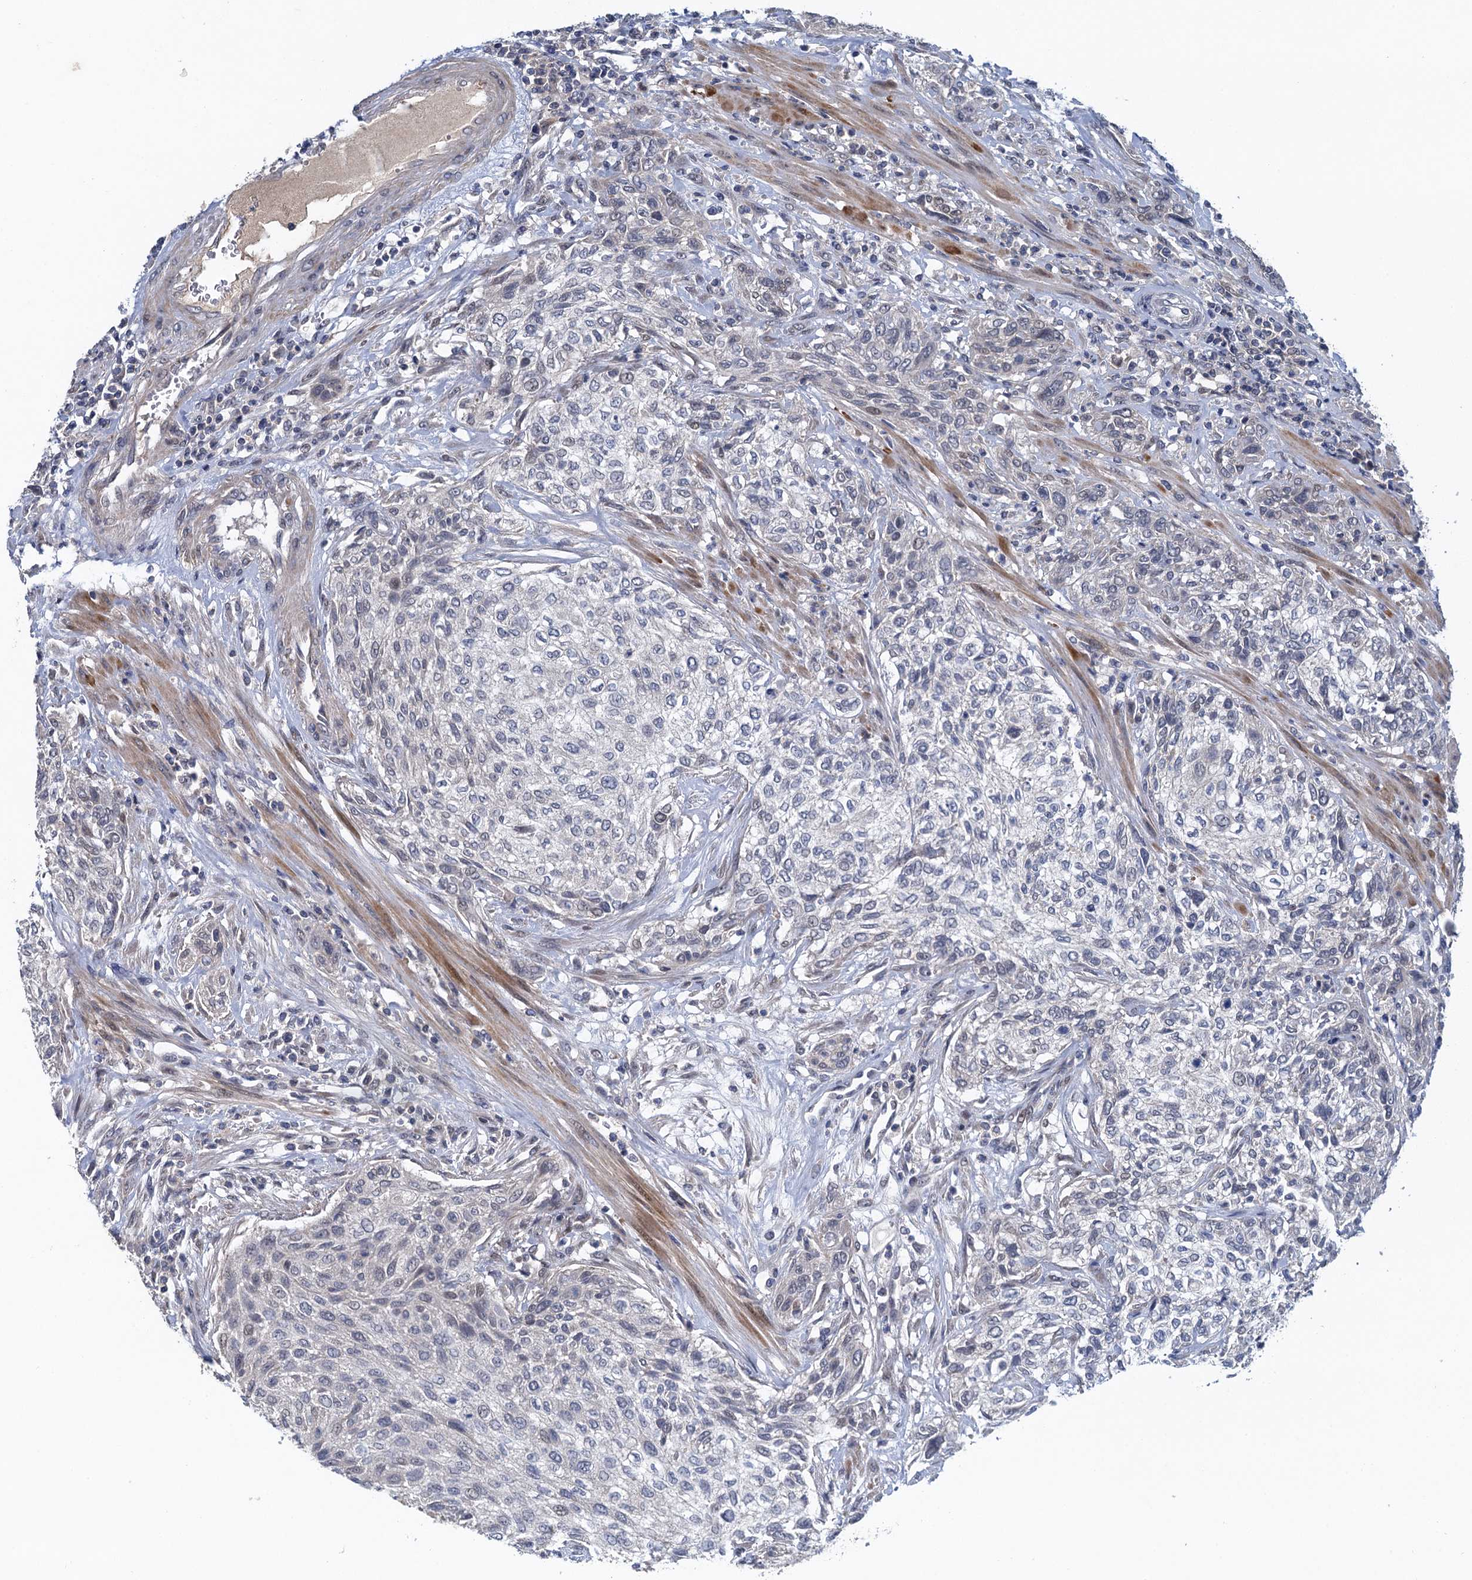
{"staining": {"intensity": "negative", "quantity": "none", "location": "none"}, "tissue": "urothelial cancer", "cell_type": "Tumor cells", "image_type": "cancer", "snomed": [{"axis": "morphology", "description": "Normal tissue, NOS"}, {"axis": "morphology", "description": "Urothelial carcinoma, NOS"}, {"axis": "topography", "description": "Urinary bladder"}, {"axis": "topography", "description": "Peripheral nerve tissue"}], "caption": "The micrograph displays no staining of tumor cells in transitional cell carcinoma.", "gene": "MDM1", "patient": {"sex": "male", "age": 35}}